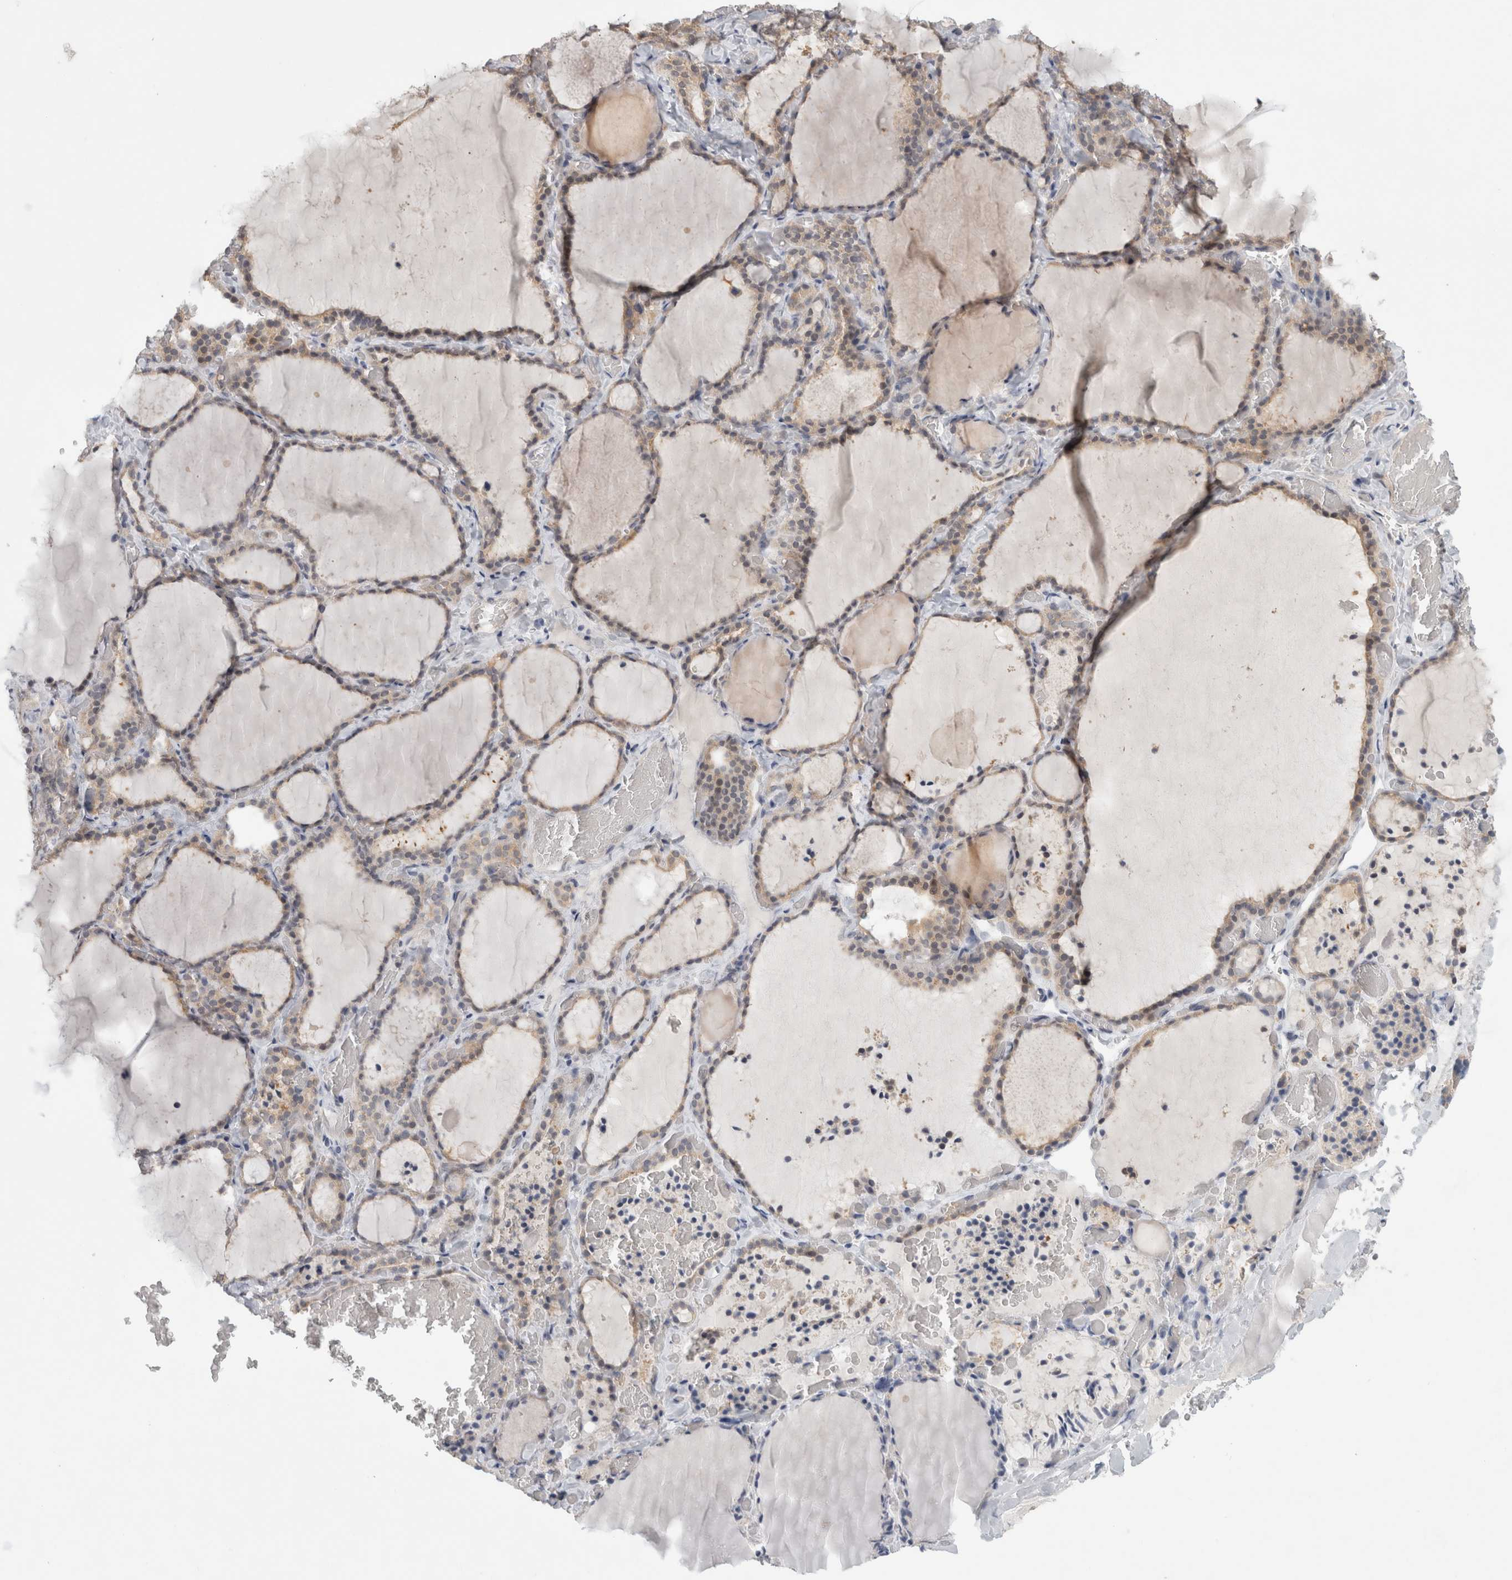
{"staining": {"intensity": "weak", "quantity": "25%-75%", "location": "cytoplasmic/membranous"}, "tissue": "thyroid gland", "cell_type": "Glandular cells", "image_type": "normal", "snomed": [{"axis": "morphology", "description": "Normal tissue, NOS"}, {"axis": "topography", "description": "Thyroid gland"}], "caption": "Immunohistochemistry (IHC) micrograph of benign thyroid gland: human thyroid gland stained using IHC demonstrates low levels of weak protein expression localized specifically in the cytoplasmic/membranous of glandular cells, appearing as a cytoplasmic/membranous brown color.", "gene": "PIGP", "patient": {"sex": "female", "age": 22}}